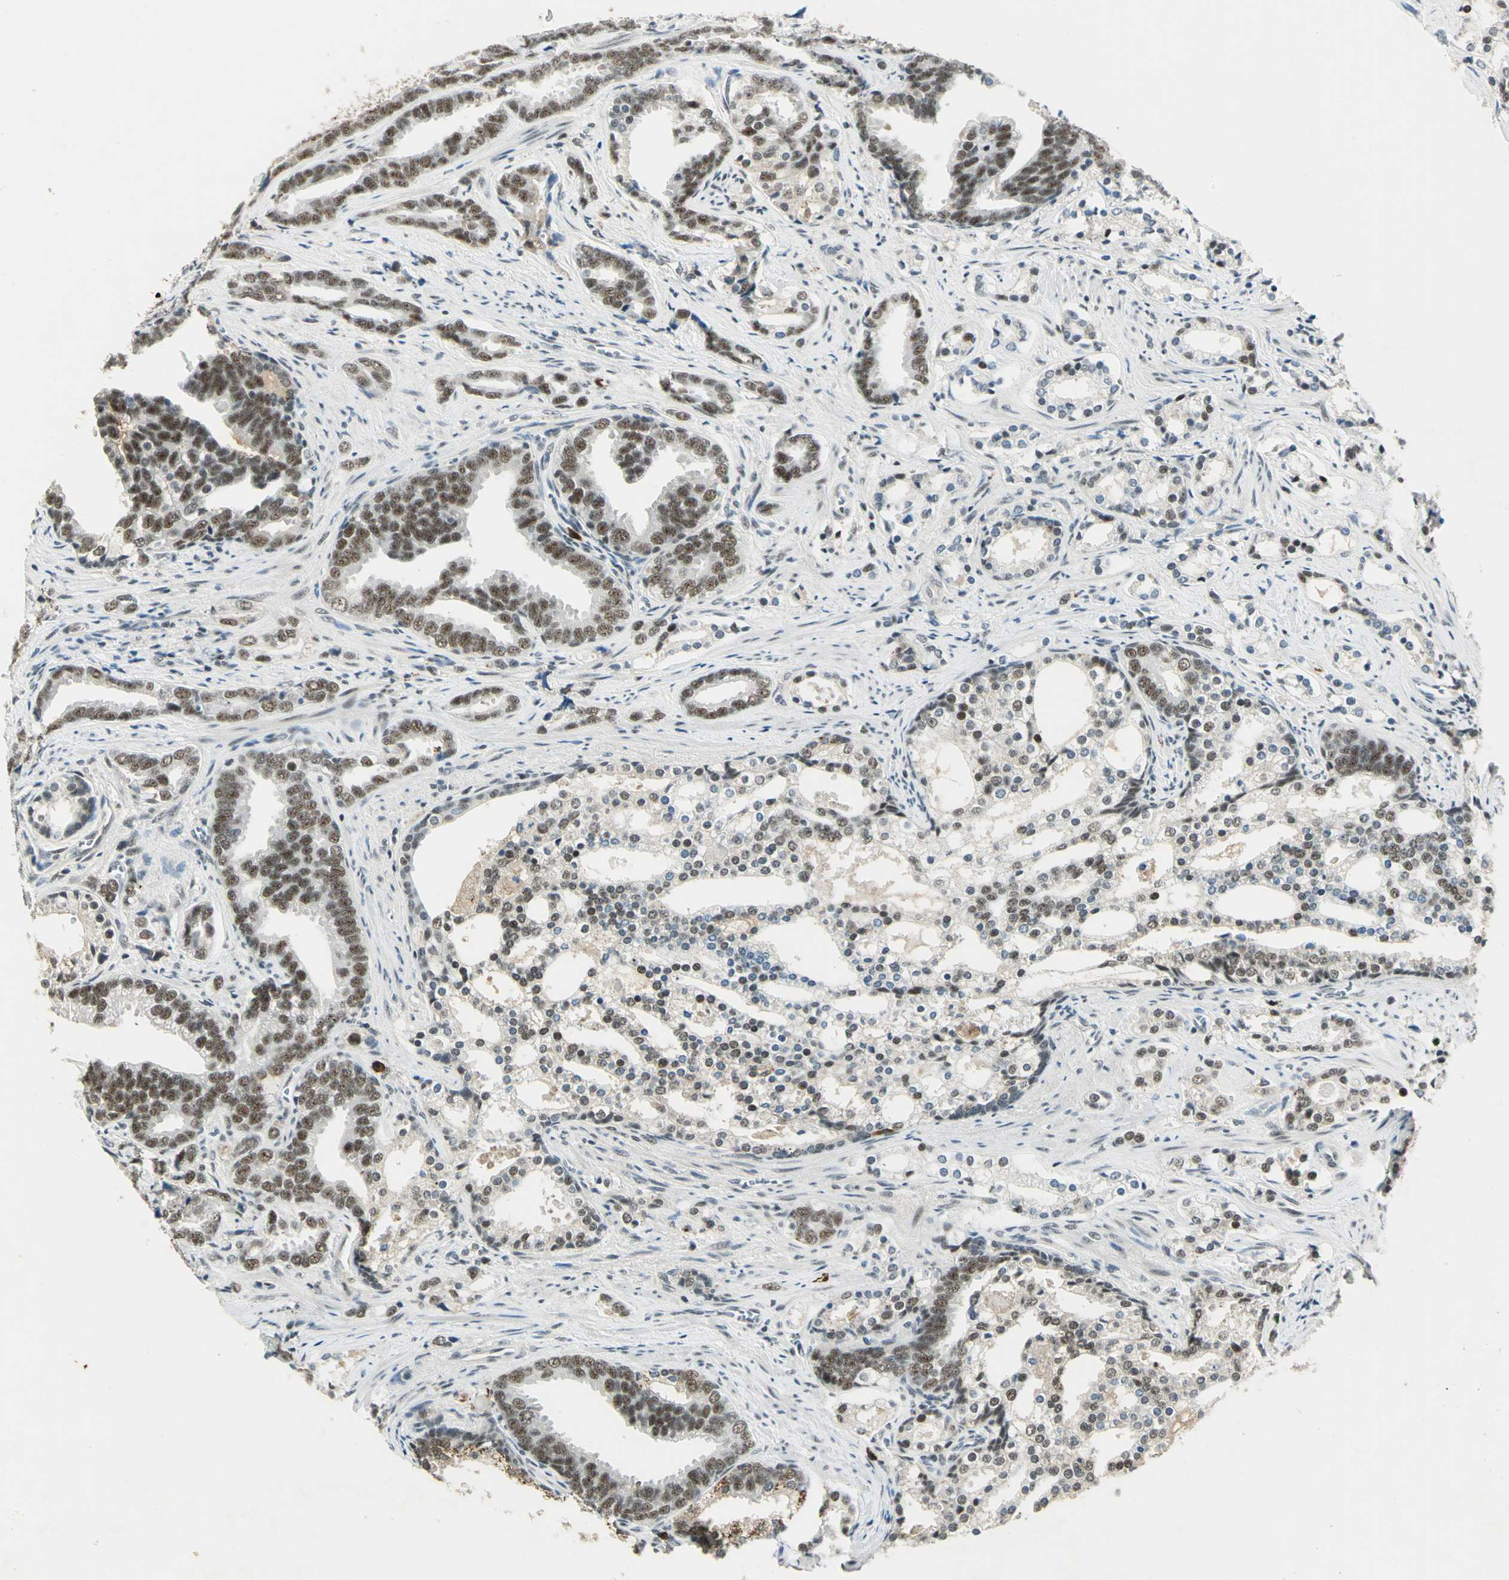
{"staining": {"intensity": "moderate", "quantity": ">75%", "location": "nuclear"}, "tissue": "prostate cancer", "cell_type": "Tumor cells", "image_type": "cancer", "snomed": [{"axis": "morphology", "description": "Adenocarcinoma, Medium grade"}, {"axis": "topography", "description": "Prostate"}], "caption": "Tumor cells exhibit moderate nuclear positivity in about >75% of cells in prostate cancer. The protein of interest is shown in brown color, while the nuclei are stained blue.", "gene": "CCNT1", "patient": {"sex": "male", "age": 67}}